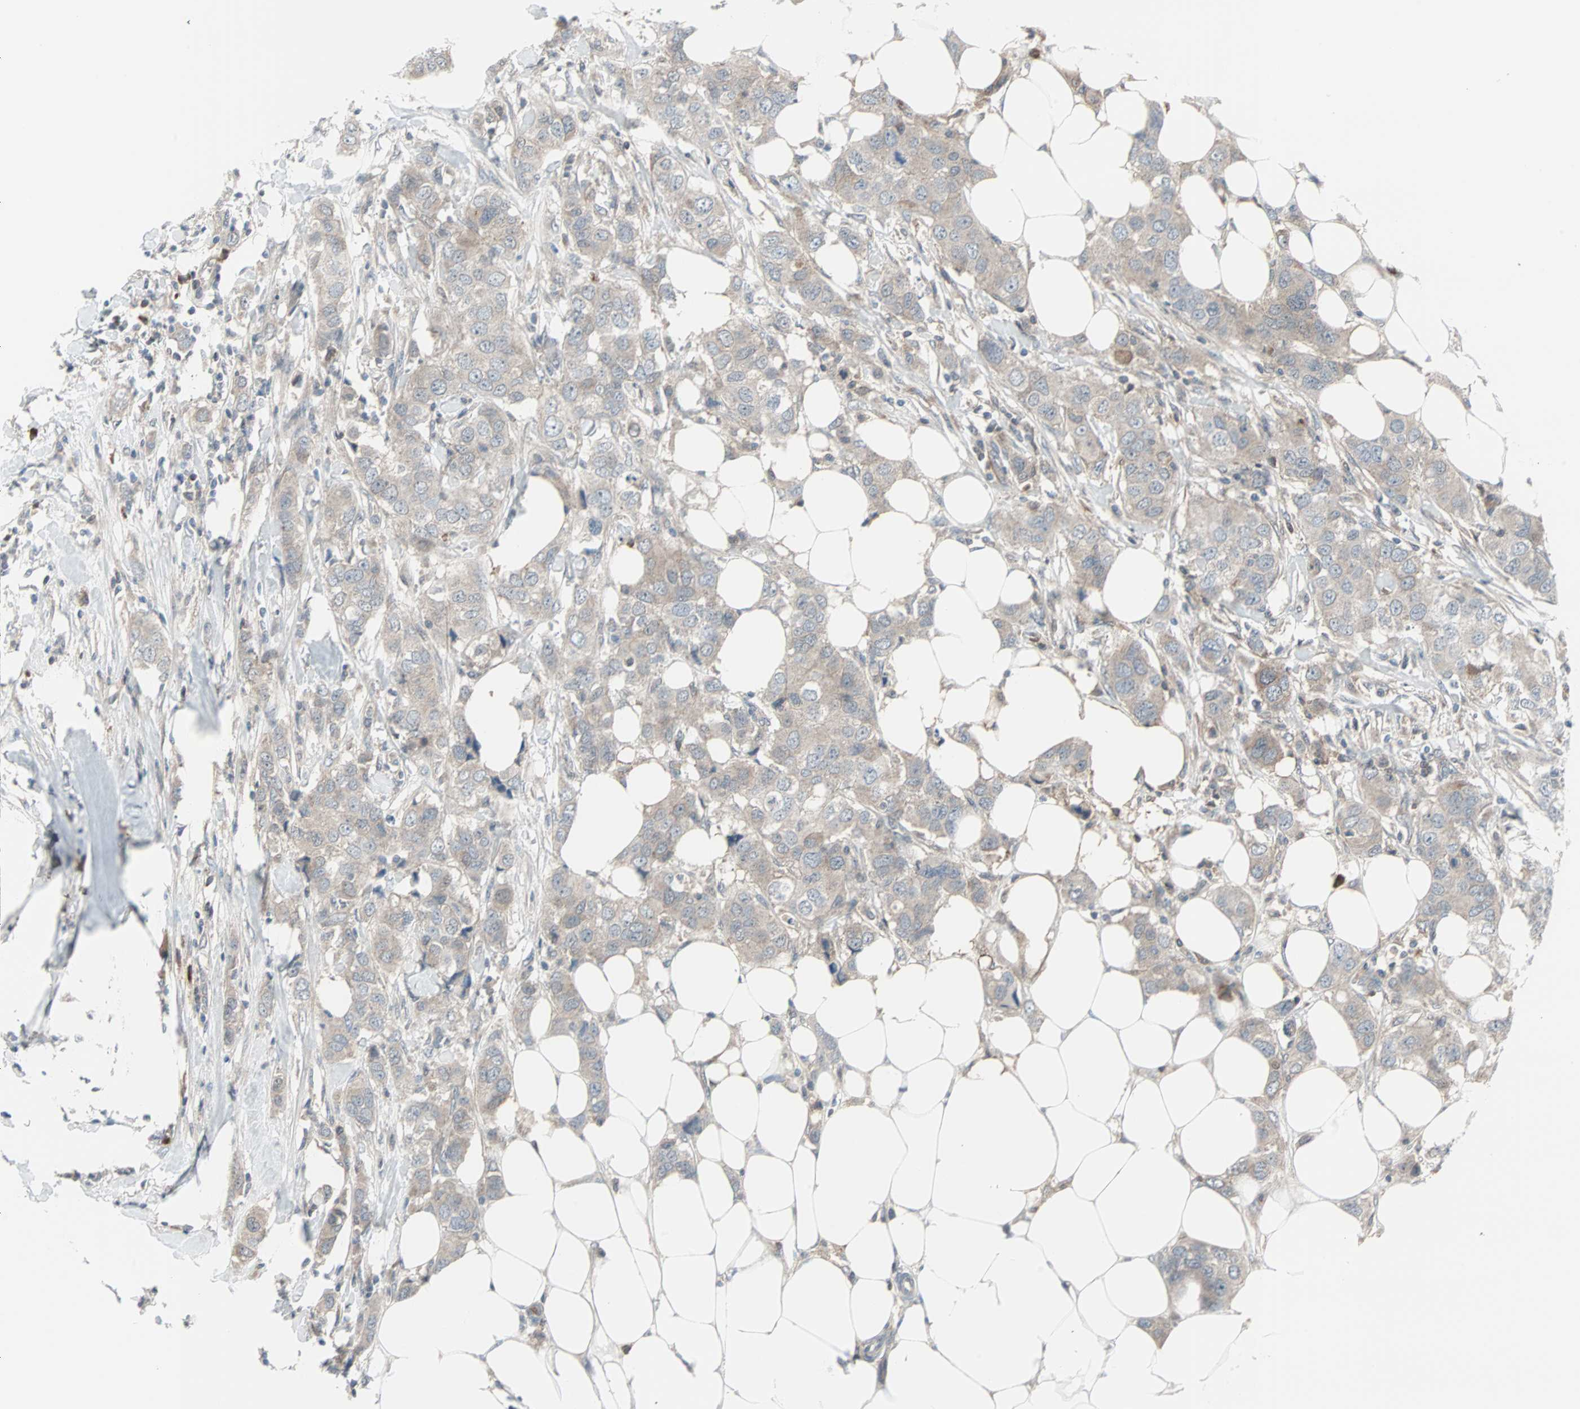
{"staining": {"intensity": "weak", "quantity": ">75%", "location": "cytoplasmic/membranous"}, "tissue": "breast cancer", "cell_type": "Tumor cells", "image_type": "cancer", "snomed": [{"axis": "morphology", "description": "Duct carcinoma"}, {"axis": "topography", "description": "Breast"}], "caption": "Immunohistochemistry (IHC) photomicrograph of neoplastic tissue: breast cancer stained using immunohistochemistry exhibits low levels of weak protein expression localized specifically in the cytoplasmic/membranous of tumor cells, appearing as a cytoplasmic/membranous brown color.", "gene": "CASP3", "patient": {"sex": "female", "age": 50}}